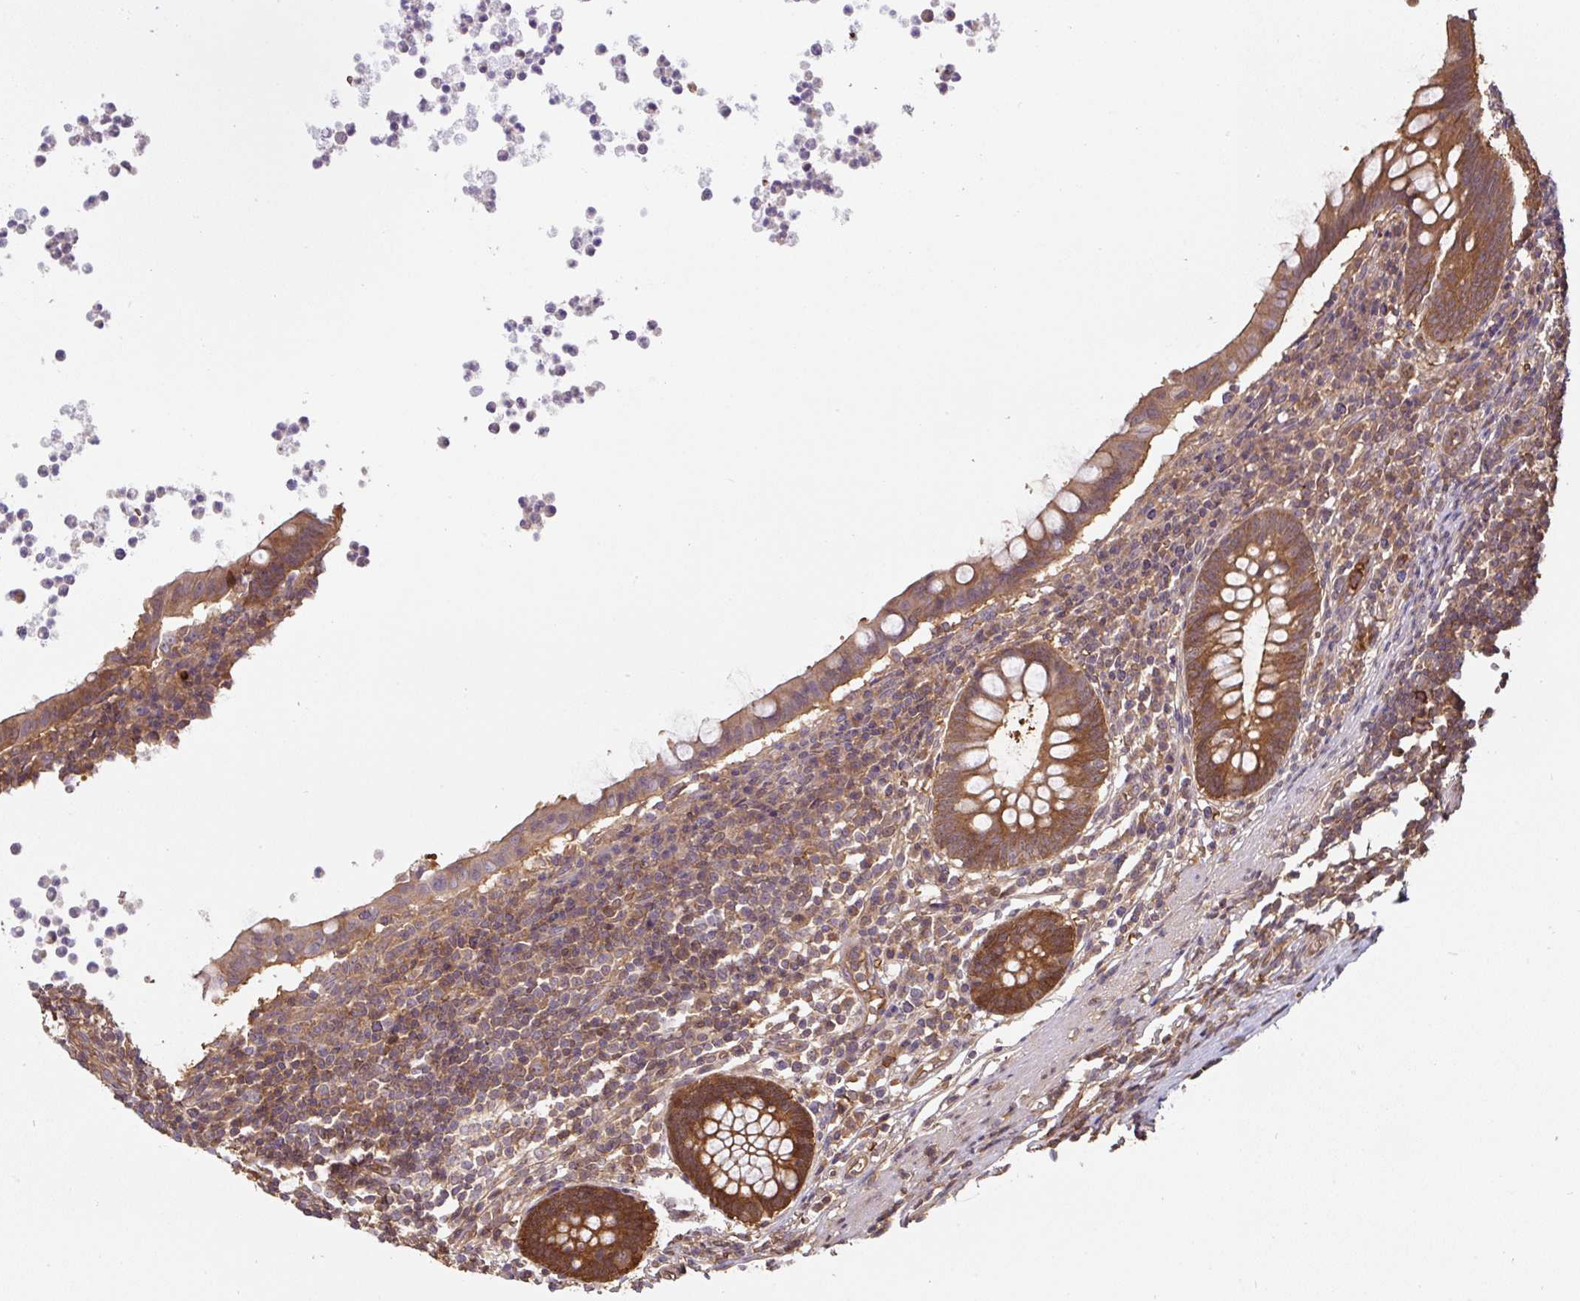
{"staining": {"intensity": "strong", "quantity": ">75%", "location": "cytoplasmic/membranous"}, "tissue": "appendix", "cell_type": "Glandular cells", "image_type": "normal", "snomed": [{"axis": "morphology", "description": "Normal tissue, NOS"}, {"axis": "topography", "description": "Appendix"}], "caption": "Appendix stained with DAB (3,3'-diaminobenzidine) immunohistochemistry (IHC) demonstrates high levels of strong cytoplasmic/membranous positivity in approximately >75% of glandular cells. The staining was performed using DAB (3,3'-diaminobenzidine), with brown indicating positive protein expression. Nuclei are stained blue with hematoxylin.", "gene": "ST13", "patient": {"sex": "female", "age": 56}}